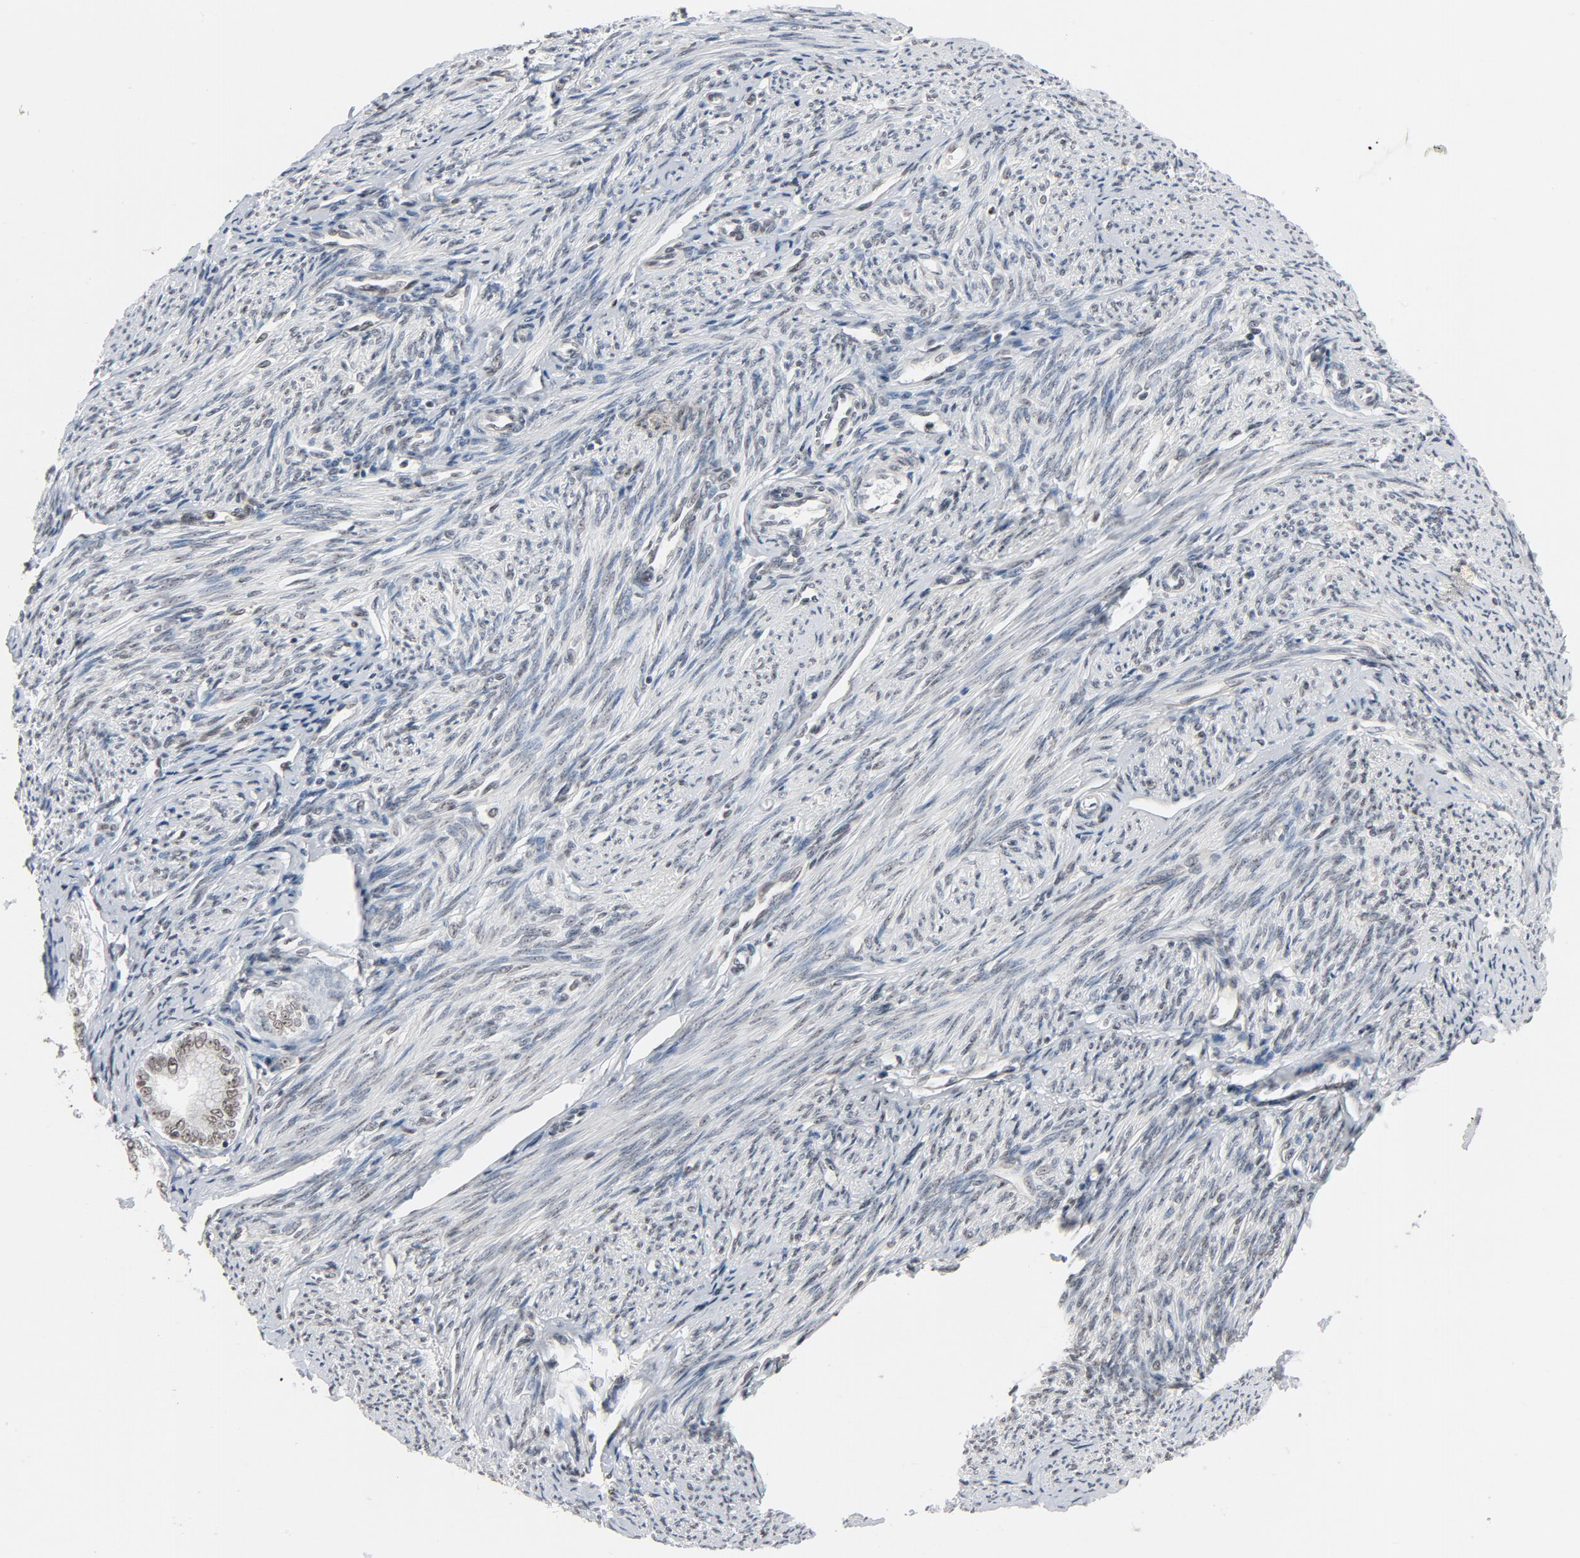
{"staining": {"intensity": "moderate", "quantity": ">75%", "location": "nuclear"}, "tissue": "endometrial cancer", "cell_type": "Tumor cells", "image_type": "cancer", "snomed": [{"axis": "morphology", "description": "Adenocarcinoma, NOS"}, {"axis": "topography", "description": "Endometrium"}], "caption": "Adenocarcinoma (endometrial) tissue exhibits moderate nuclear expression in approximately >75% of tumor cells, visualized by immunohistochemistry. (DAB IHC, brown staining for protein, blue staining for nuclei).", "gene": "MRE11", "patient": {"sex": "female", "age": 75}}